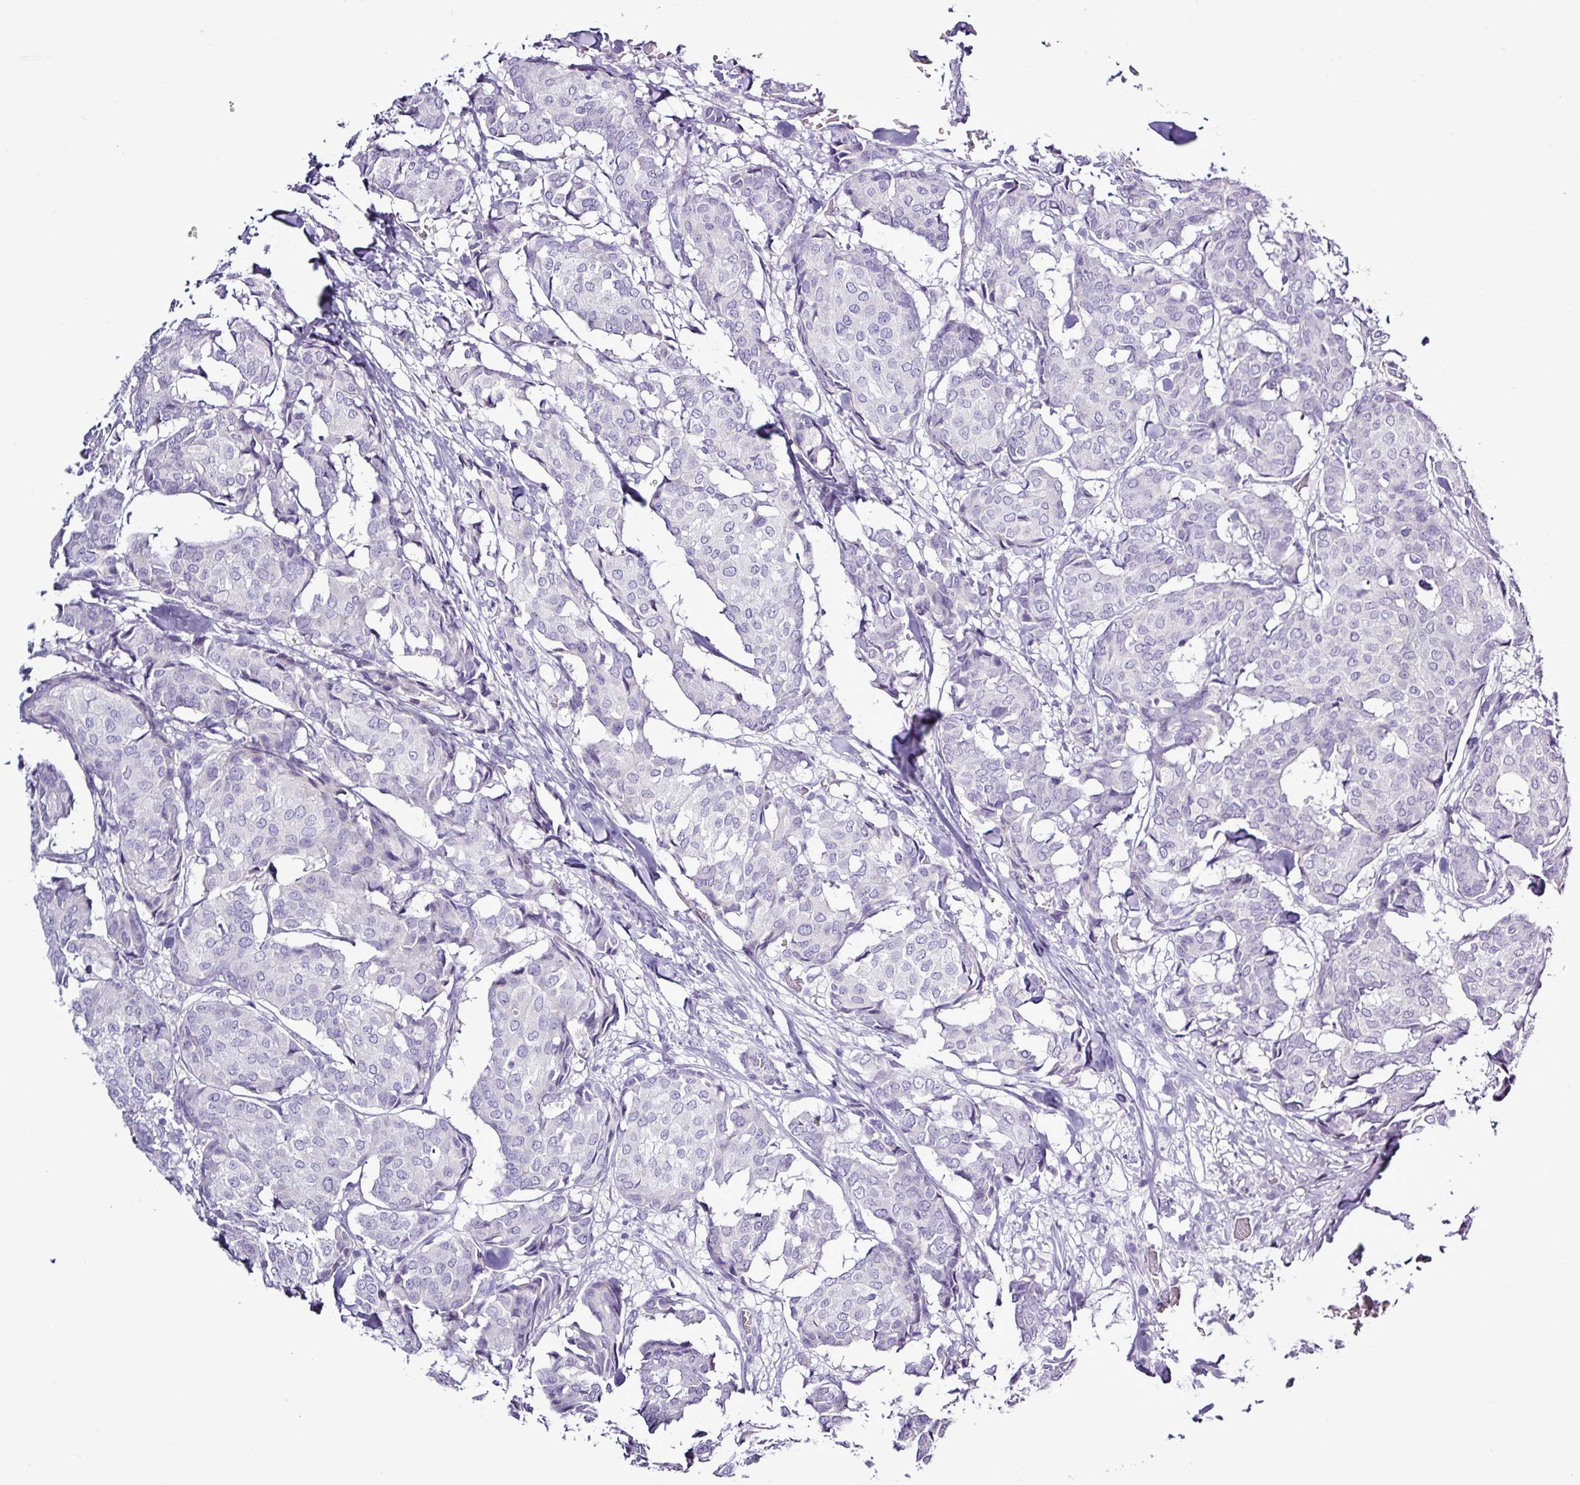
{"staining": {"intensity": "negative", "quantity": "none", "location": "none"}, "tissue": "breast cancer", "cell_type": "Tumor cells", "image_type": "cancer", "snomed": [{"axis": "morphology", "description": "Duct carcinoma"}, {"axis": "topography", "description": "Breast"}], "caption": "The histopathology image reveals no staining of tumor cells in infiltrating ductal carcinoma (breast).", "gene": "ALDH3A1", "patient": {"sex": "female", "age": 75}}